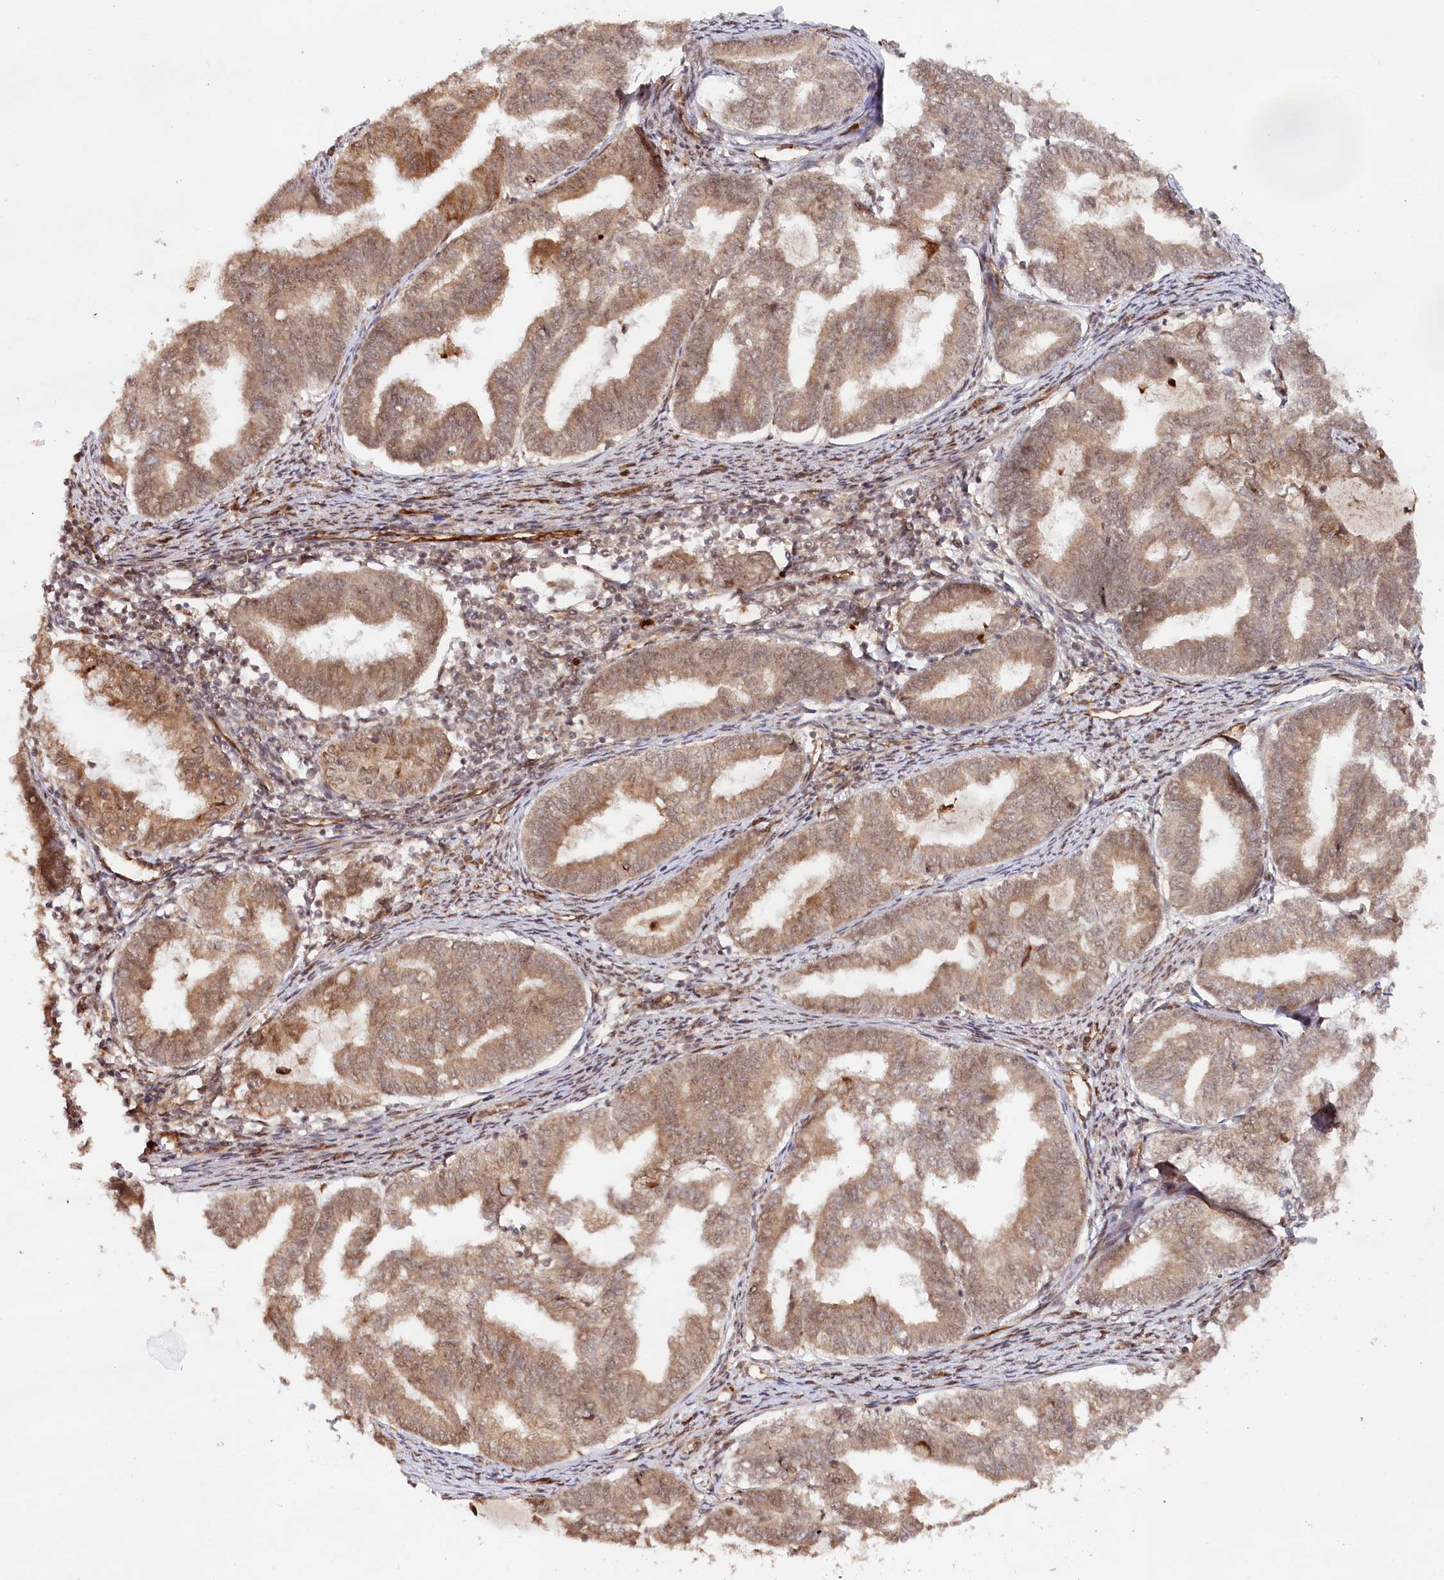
{"staining": {"intensity": "moderate", "quantity": ">75%", "location": "cytoplasmic/membranous,nuclear"}, "tissue": "endometrial cancer", "cell_type": "Tumor cells", "image_type": "cancer", "snomed": [{"axis": "morphology", "description": "Adenocarcinoma, NOS"}, {"axis": "topography", "description": "Endometrium"}], "caption": "Protein expression analysis of human endometrial cancer reveals moderate cytoplasmic/membranous and nuclear expression in about >75% of tumor cells. The staining was performed using DAB to visualize the protein expression in brown, while the nuclei were stained in blue with hematoxylin (Magnification: 20x).", "gene": "ALKBH8", "patient": {"sex": "female", "age": 79}}